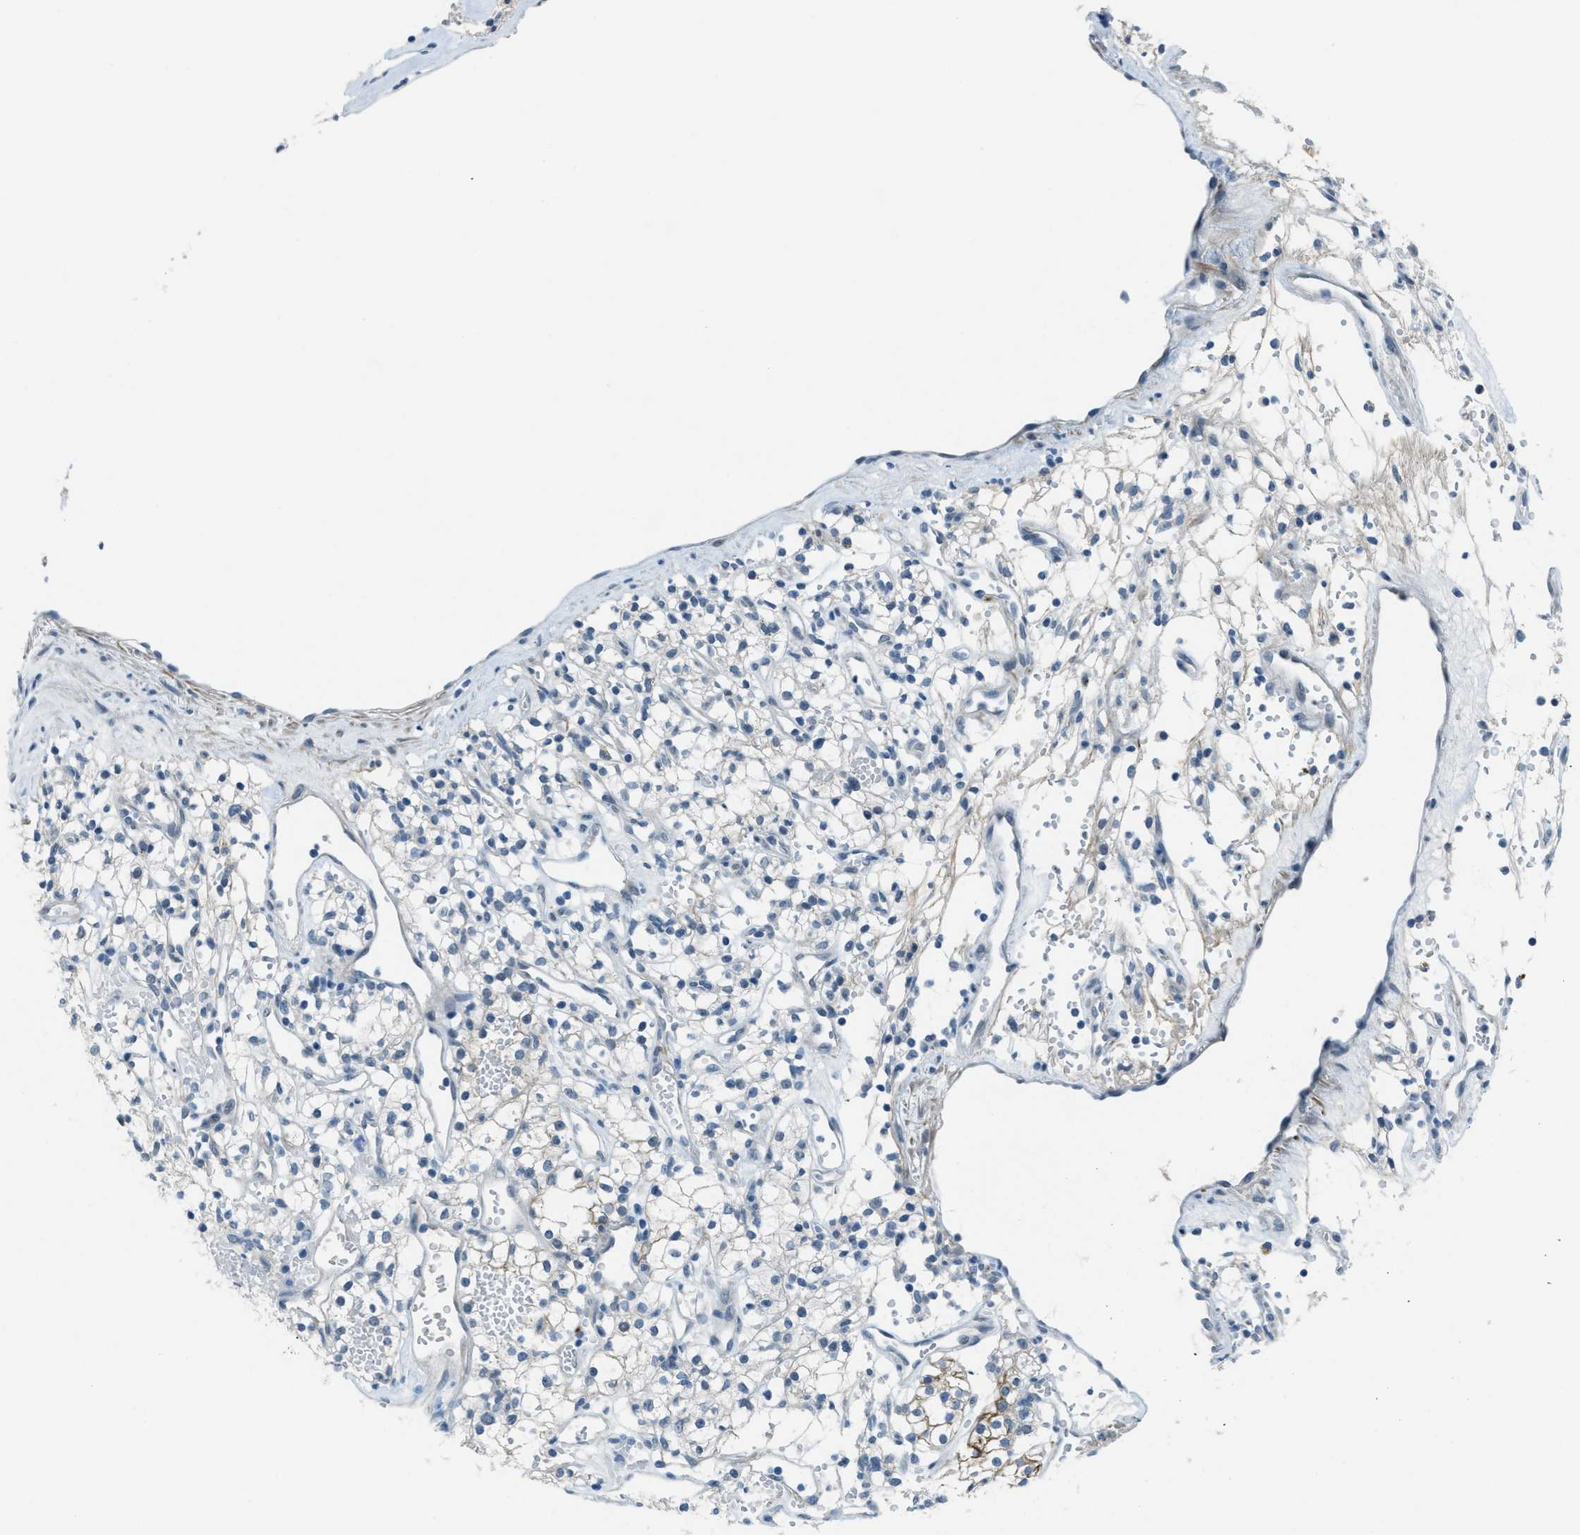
{"staining": {"intensity": "moderate", "quantity": "<25%", "location": "cytoplasmic/membranous"}, "tissue": "renal cancer", "cell_type": "Tumor cells", "image_type": "cancer", "snomed": [{"axis": "morphology", "description": "Adenocarcinoma, NOS"}, {"axis": "topography", "description": "Kidney"}], "caption": "Immunohistochemistry image of neoplastic tissue: human adenocarcinoma (renal) stained using immunohistochemistry exhibits low levels of moderate protein expression localized specifically in the cytoplasmic/membranous of tumor cells, appearing as a cytoplasmic/membranous brown color.", "gene": "KLHL8", "patient": {"sex": "male", "age": 59}}